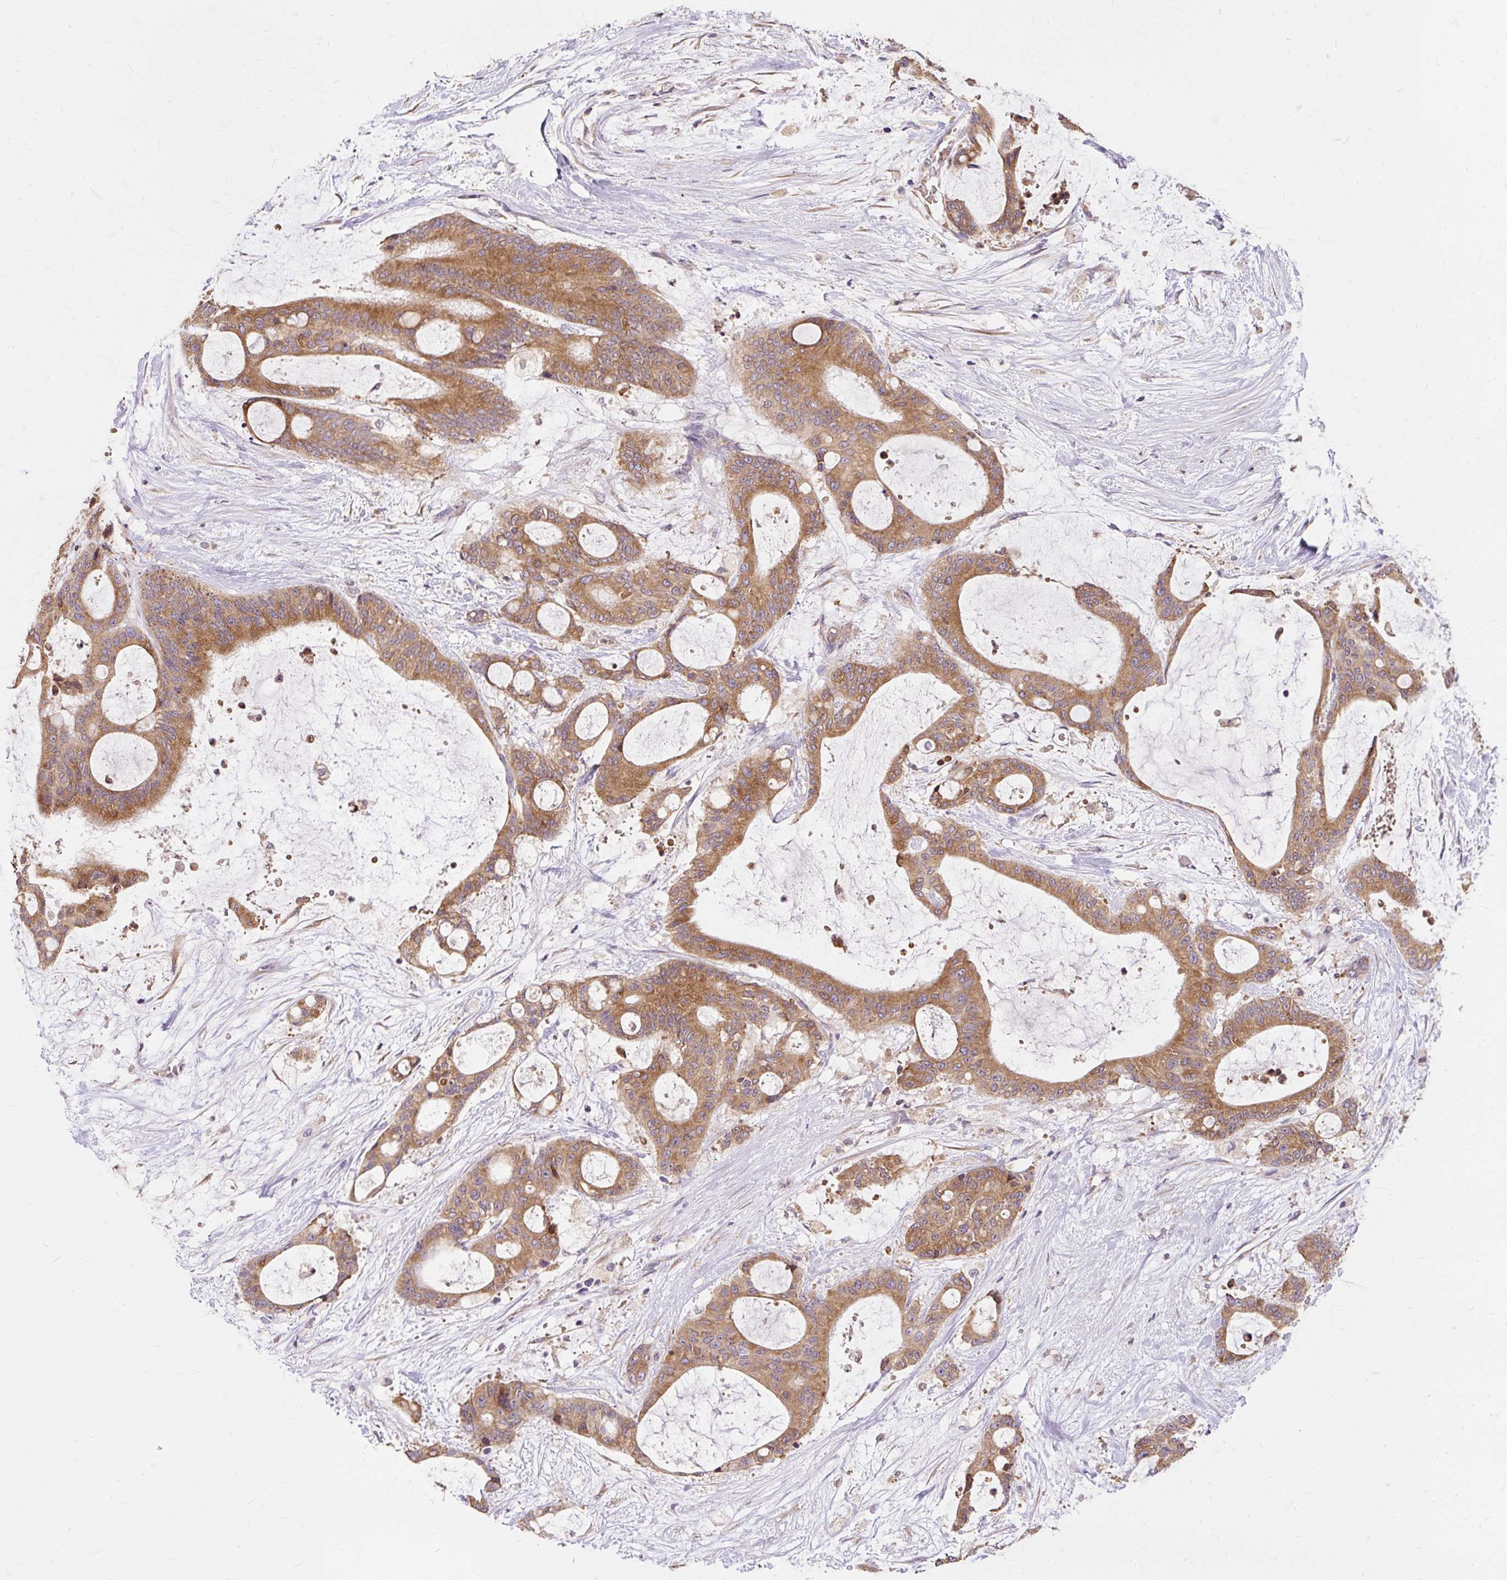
{"staining": {"intensity": "moderate", "quantity": ">75%", "location": "cytoplasmic/membranous"}, "tissue": "liver cancer", "cell_type": "Tumor cells", "image_type": "cancer", "snomed": [{"axis": "morphology", "description": "Normal tissue, NOS"}, {"axis": "morphology", "description": "Cholangiocarcinoma"}, {"axis": "topography", "description": "Liver"}, {"axis": "topography", "description": "Peripheral nerve tissue"}], "caption": "Moderate cytoplasmic/membranous protein positivity is identified in approximately >75% of tumor cells in cholangiocarcinoma (liver).", "gene": "SEC63", "patient": {"sex": "female", "age": 73}}